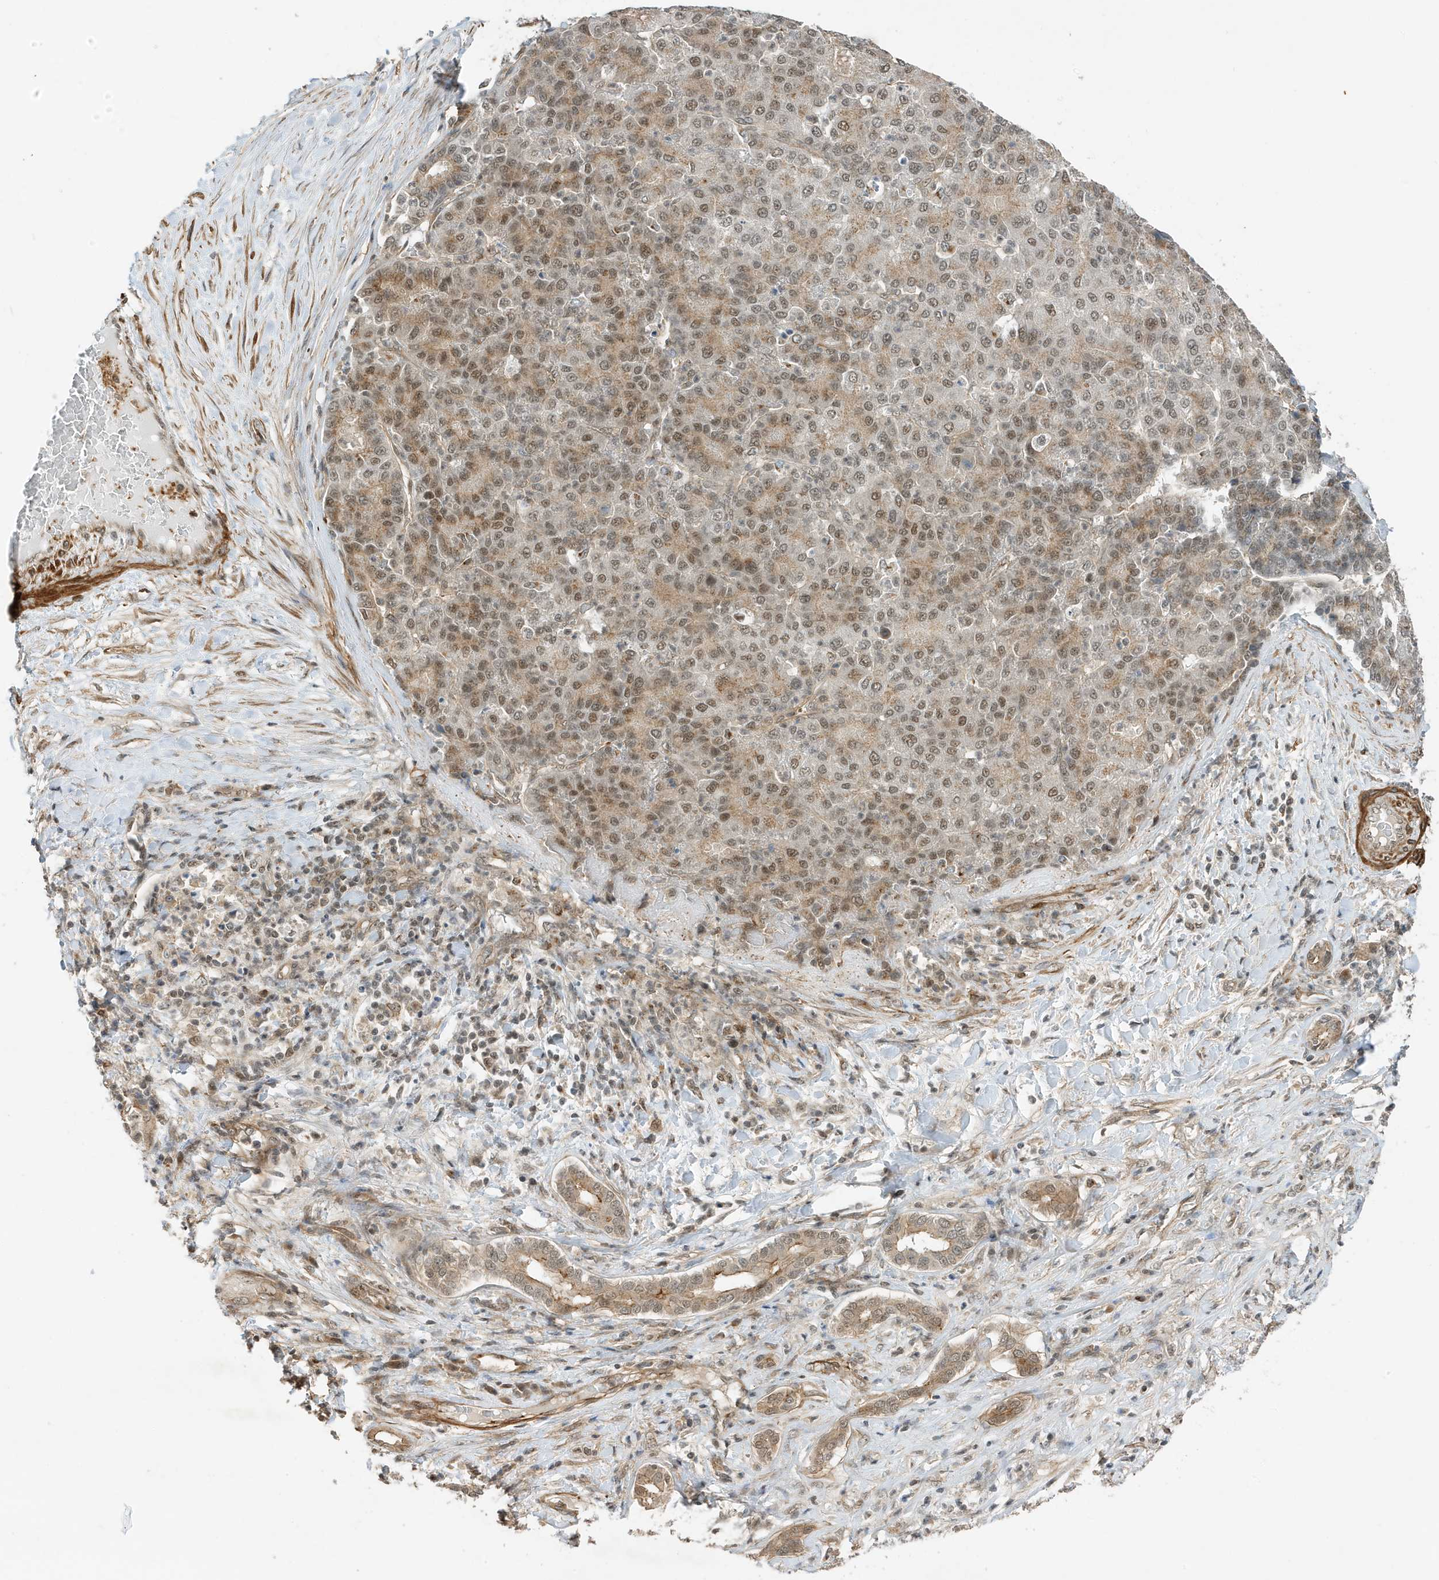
{"staining": {"intensity": "weak", "quantity": ">75%", "location": "cytoplasmic/membranous,nuclear"}, "tissue": "liver cancer", "cell_type": "Tumor cells", "image_type": "cancer", "snomed": [{"axis": "morphology", "description": "Carcinoma, Hepatocellular, NOS"}, {"axis": "topography", "description": "Liver"}], "caption": "Immunohistochemistry of human liver hepatocellular carcinoma exhibits low levels of weak cytoplasmic/membranous and nuclear staining in about >75% of tumor cells.", "gene": "MAST3", "patient": {"sex": "male", "age": 65}}